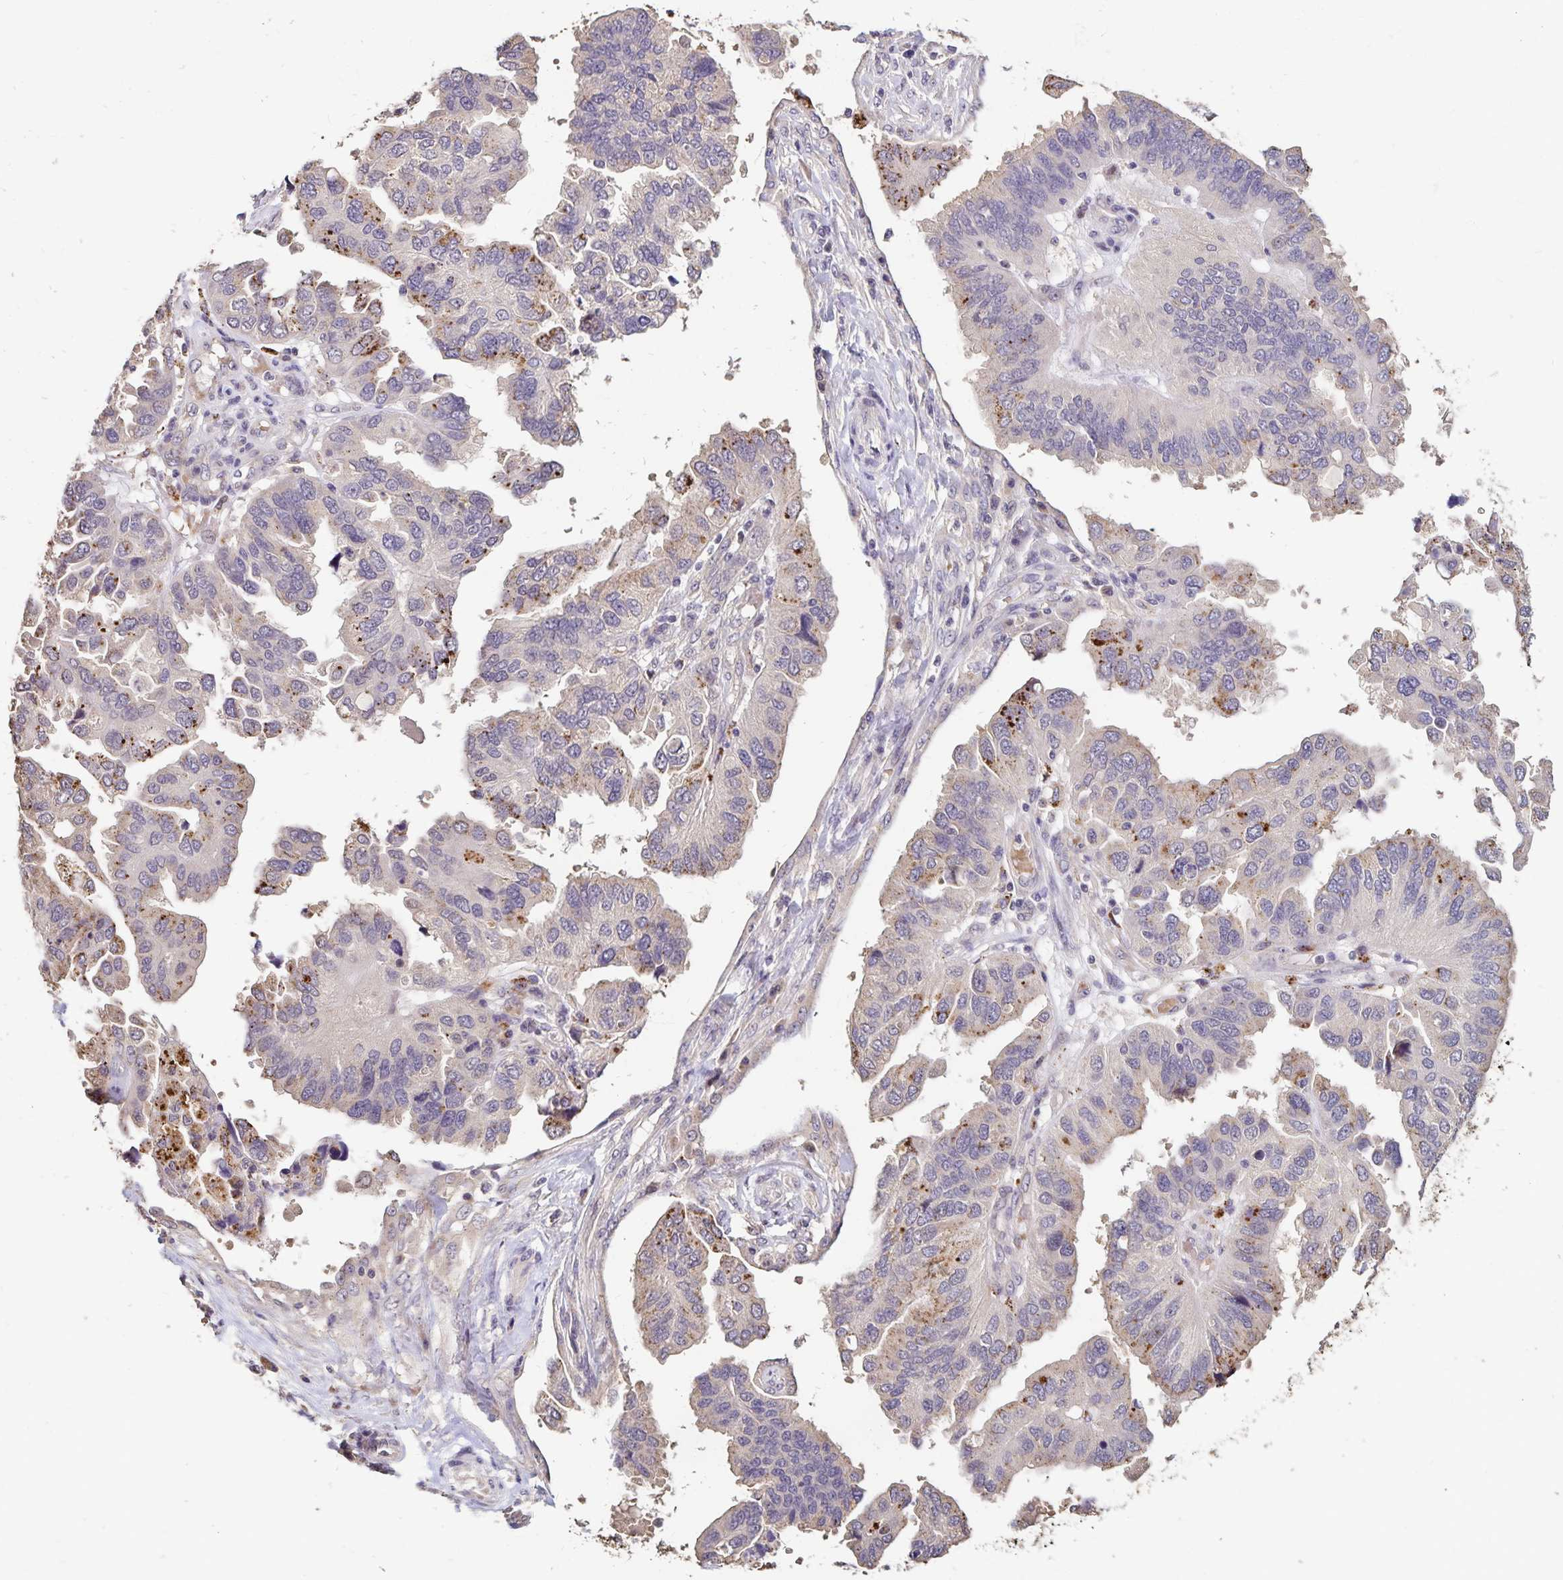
{"staining": {"intensity": "moderate", "quantity": "<25%", "location": "cytoplasmic/membranous"}, "tissue": "ovarian cancer", "cell_type": "Tumor cells", "image_type": "cancer", "snomed": [{"axis": "morphology", "description": "Cystadenocarcinoma, serous, NOS"}, {"axis": "topography", "description": "Ovary"}], "caption": "Moderate cytoplasmic/membranous positivity is present in approximately <25% of tumor cells in serous cystadenocarcinoma (ovarian). The staining was performed using DAB (3,3'-diaminobenzidine) to visualize the protein expression in brown, while the nuclei were stained in blue with hematoxylin (Magnification: 20x).", "gene": "EMC10", "patient": {"sex": "female", "age": 79}}